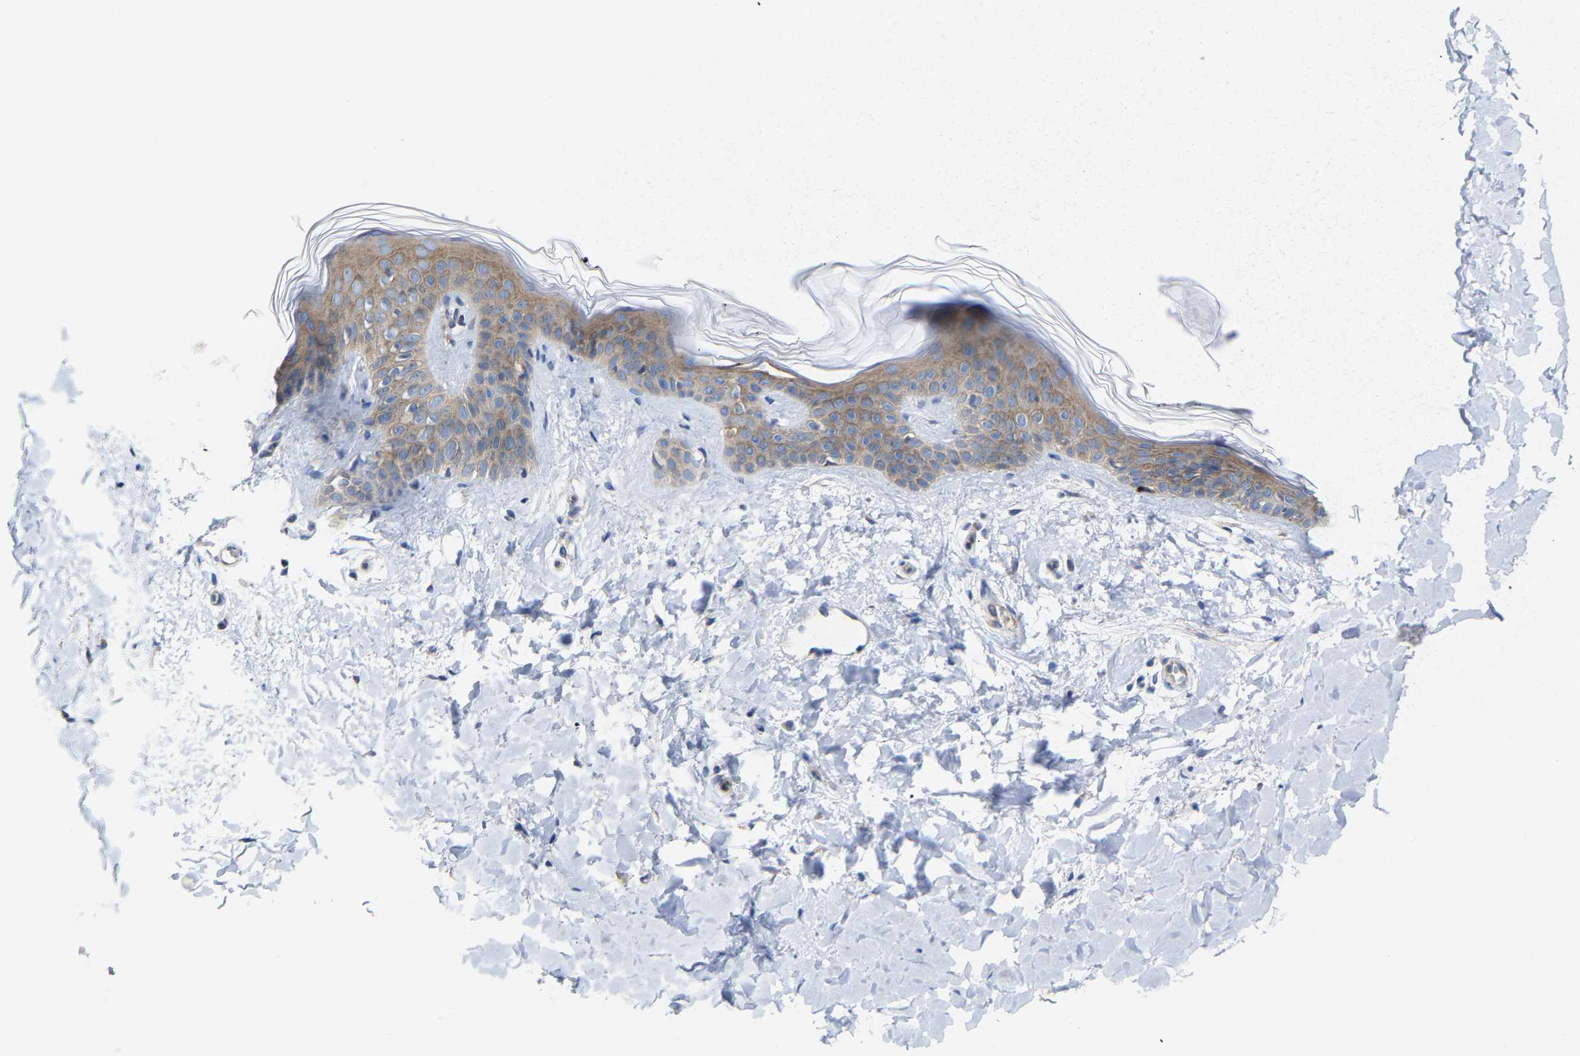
{"staining": {"intensity": "negative", "quantity": "none", "location": "none"}, "tissue": "skin", "cell_type": "Fibroblasts", "image_type": "normal", "snomed": [{"axis": "morphology", "description": "Normal tissue, NOS"}, {"axis": "topography", "description": "Skin"}], "caption": "Human skin stained for a protein using immunohistochemistry (IHC) shows no staining in fibroblasts.", "gene": "PPP1R15A", "patient": {"sex": "female", "age": 17}}